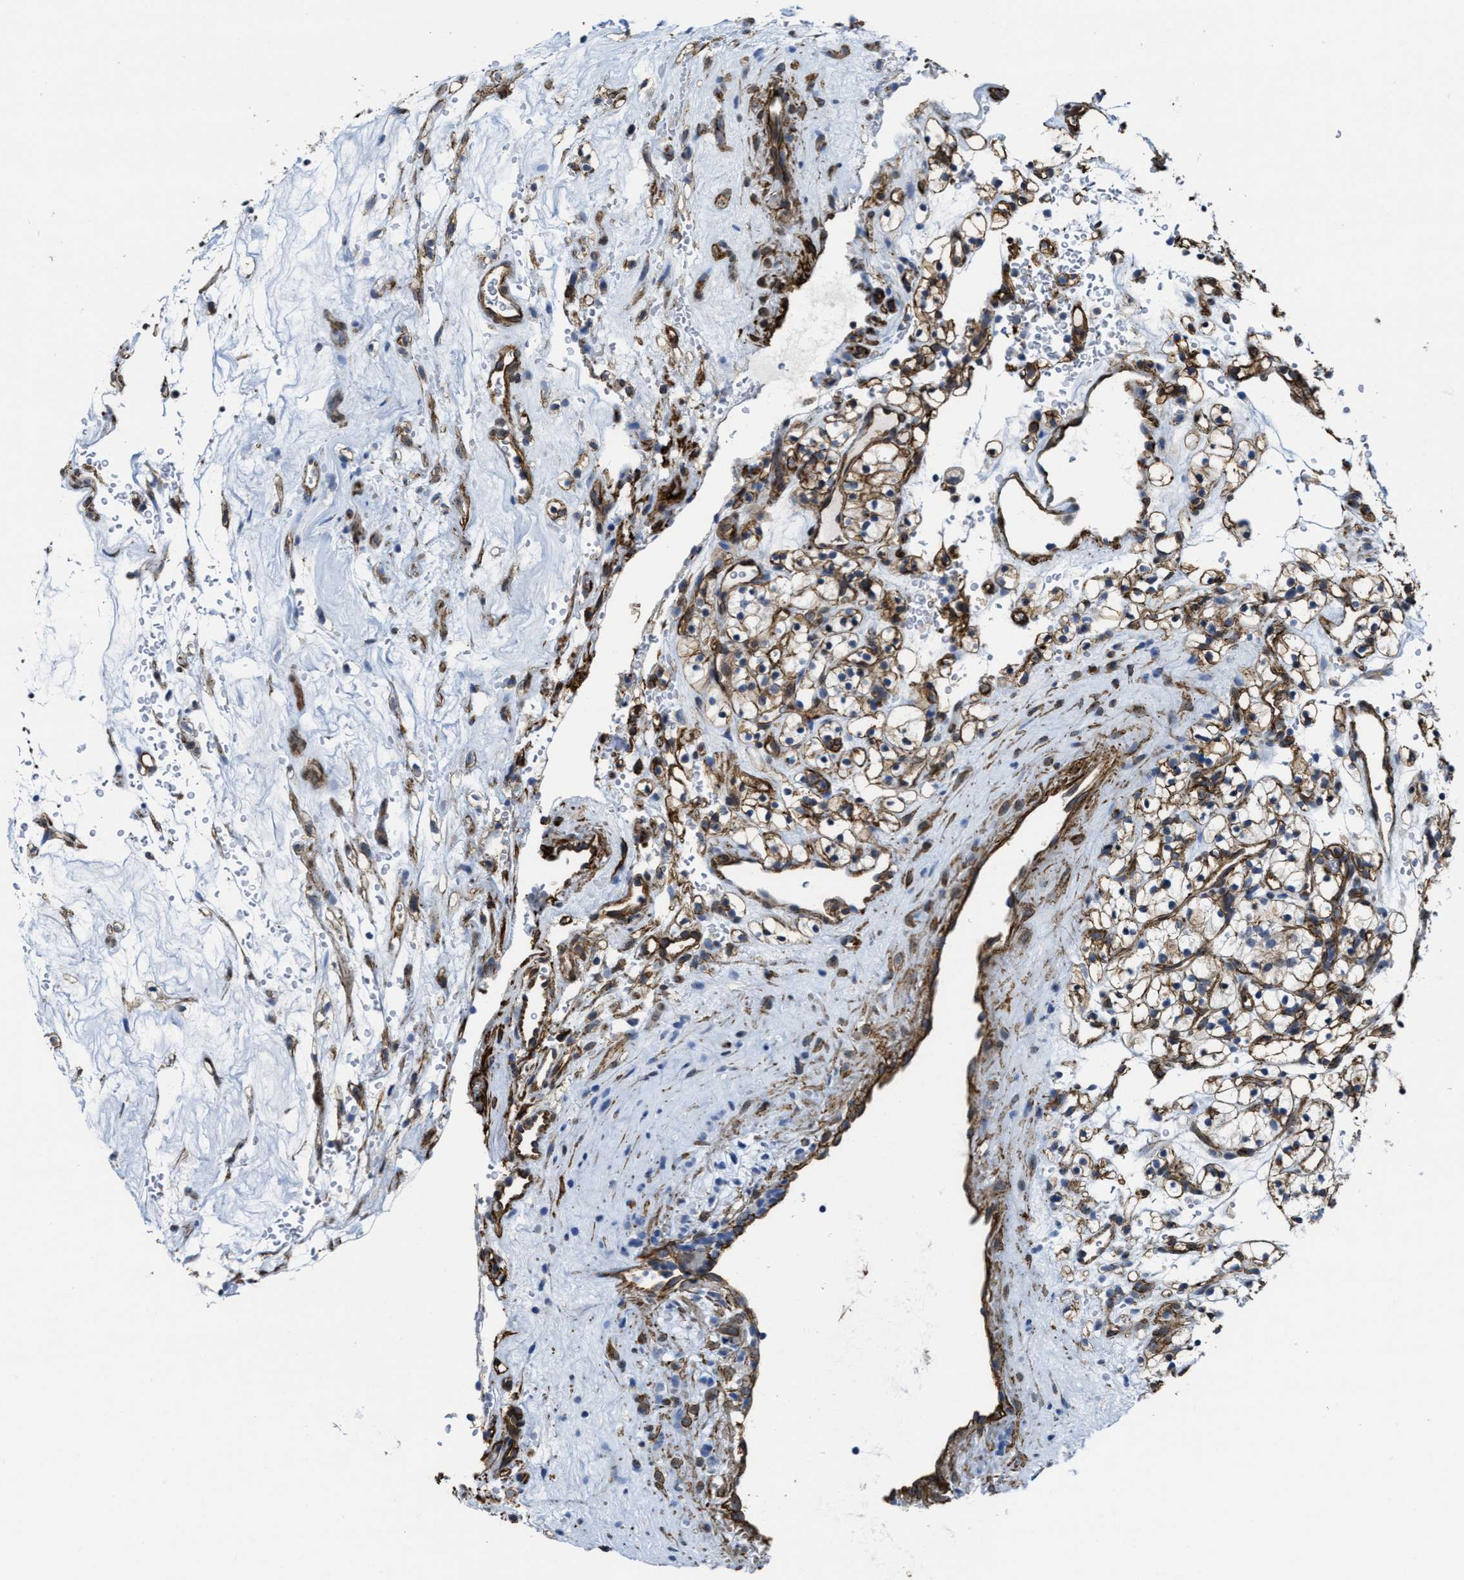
{"staining": {"intensity": "moderate", "quantity": "25%-75%", "location": "cytoplasmic/membranous"}, "tissue": "renal cancer", "cell_type": "Tumor cells", "image_type": "cancer", "snomed": [{"axis": "morphology", "description": "Adenocarcinoma, NOS"}, {"axis": "topography", "description": "Kidney"}], "caption": "DAB (3,3'-diaminobenzidine) immunohistochemical staining of renal adenocarcinoma reveals moderate cytoplasmic/membranous protein positivity in about 25%-75% of tumor cells. Immunohistochemistry (ihc) stains the protein in brown and the nuclei are stained blue.", "gene": "NAB1", "patient": {"sex": "female", "age": 57}}